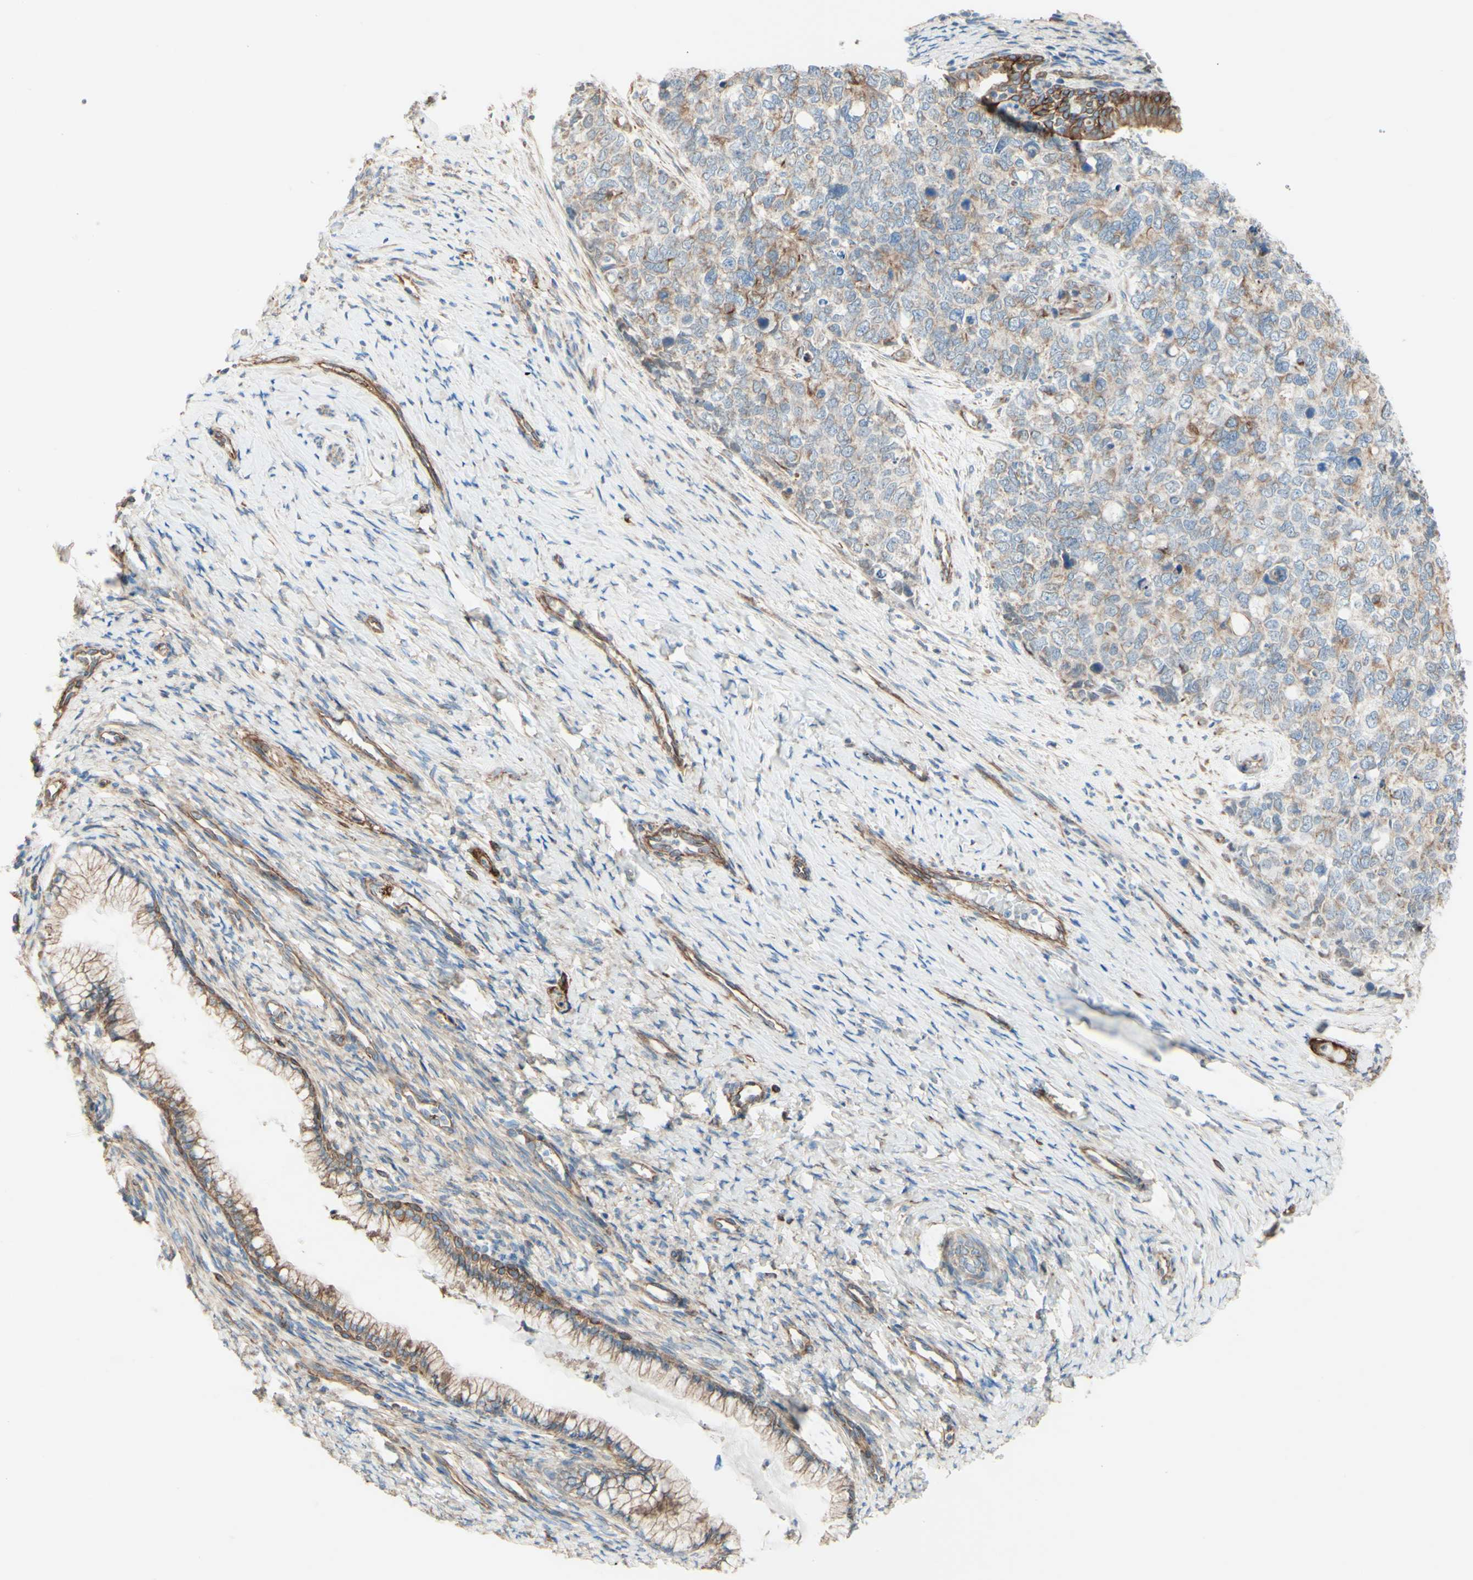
{"staining": {"intensity": "weak", "quantity": ">75%", "location": "cytoplasmic/membranous"}, "tissue": "cervical cancer", "cell_type": "Tumor cells", "image_type": "cancer", "snomed": [{"axis": "morphology", "description": "Squamous cell carcinoma, NOS"}, {"axis": "topography", "description": "Cervix"}], "caption": "Protein staining reveals weak cytoplasmic/membranous positivity in about >75% of tumor cells in squamous cell carcinoma (cervical). Using DAB (brown) and hematoxylin (blue) stains, captured at high magnification using brightfield microscopy.", "gene": "ENDOD1", "patient": {"sex": "female", "age": 63}}